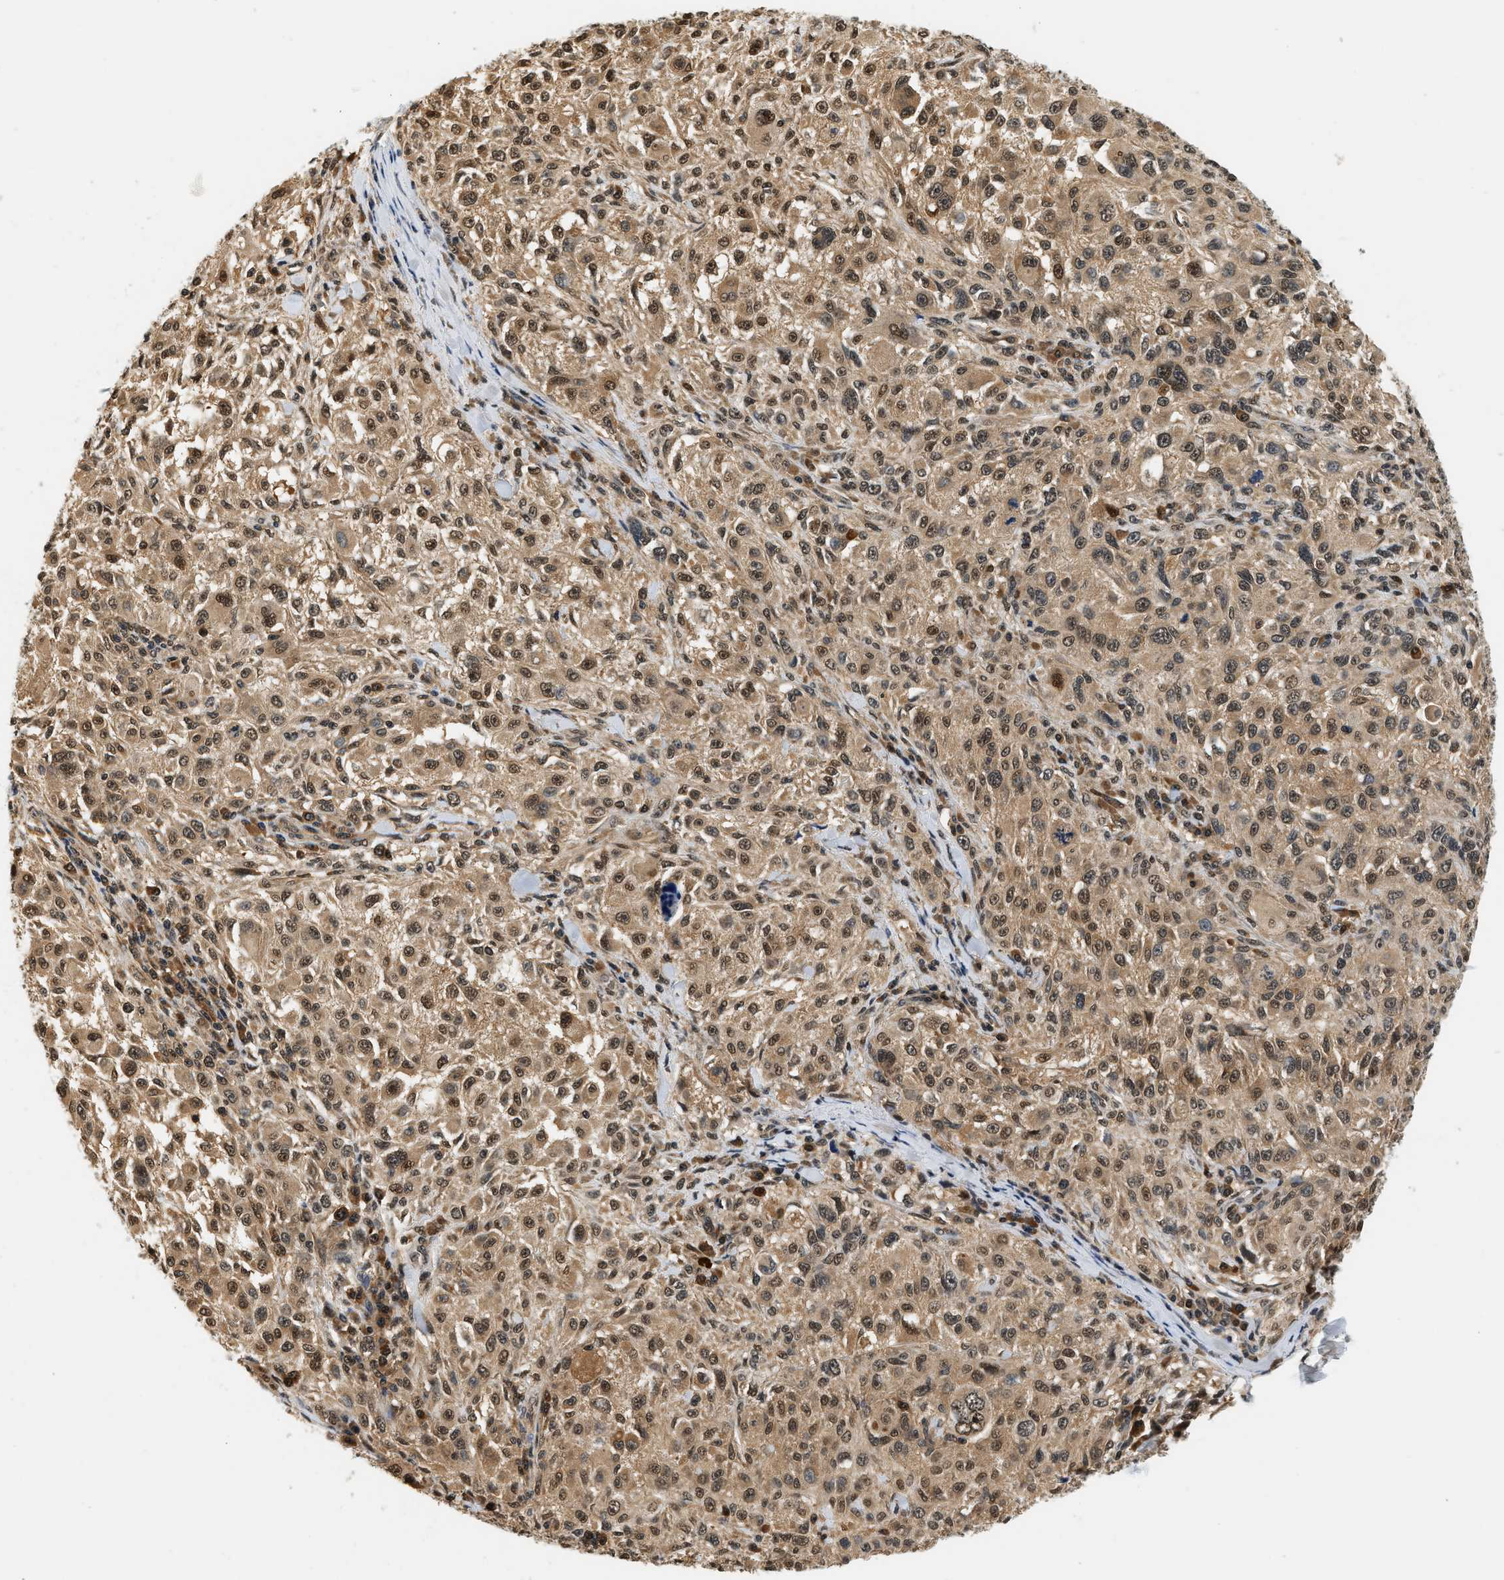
{"staining": {"intensity": "strong", "quantity": ">75%", "location": "cytoplasmic/membranous,nuclear"}, "tissue": "melanoma", "cell_type": "Tumor cells", "image_type": "cancer", "snomed": [{"axis": "morphology", "description": "Necrosis, NOS"}, {"axis": "morphology", "description": "Malignant melanoma, NOS"}, {"axis": "topography", "description": "Skin"}], "caption": "Melanoma stained with immunohistochemistry shows strong cytoplasmic/membranous and nuclear staining in about >75% of tumor cells. The staining was performed using DAB (3,3'-diaminobenzidine), with brown indicating positive protein expression. Nuclei are stained blue with hematoxylin.", "gene": "PSMD3", "patient": {"sex": "female", "age": 87}}